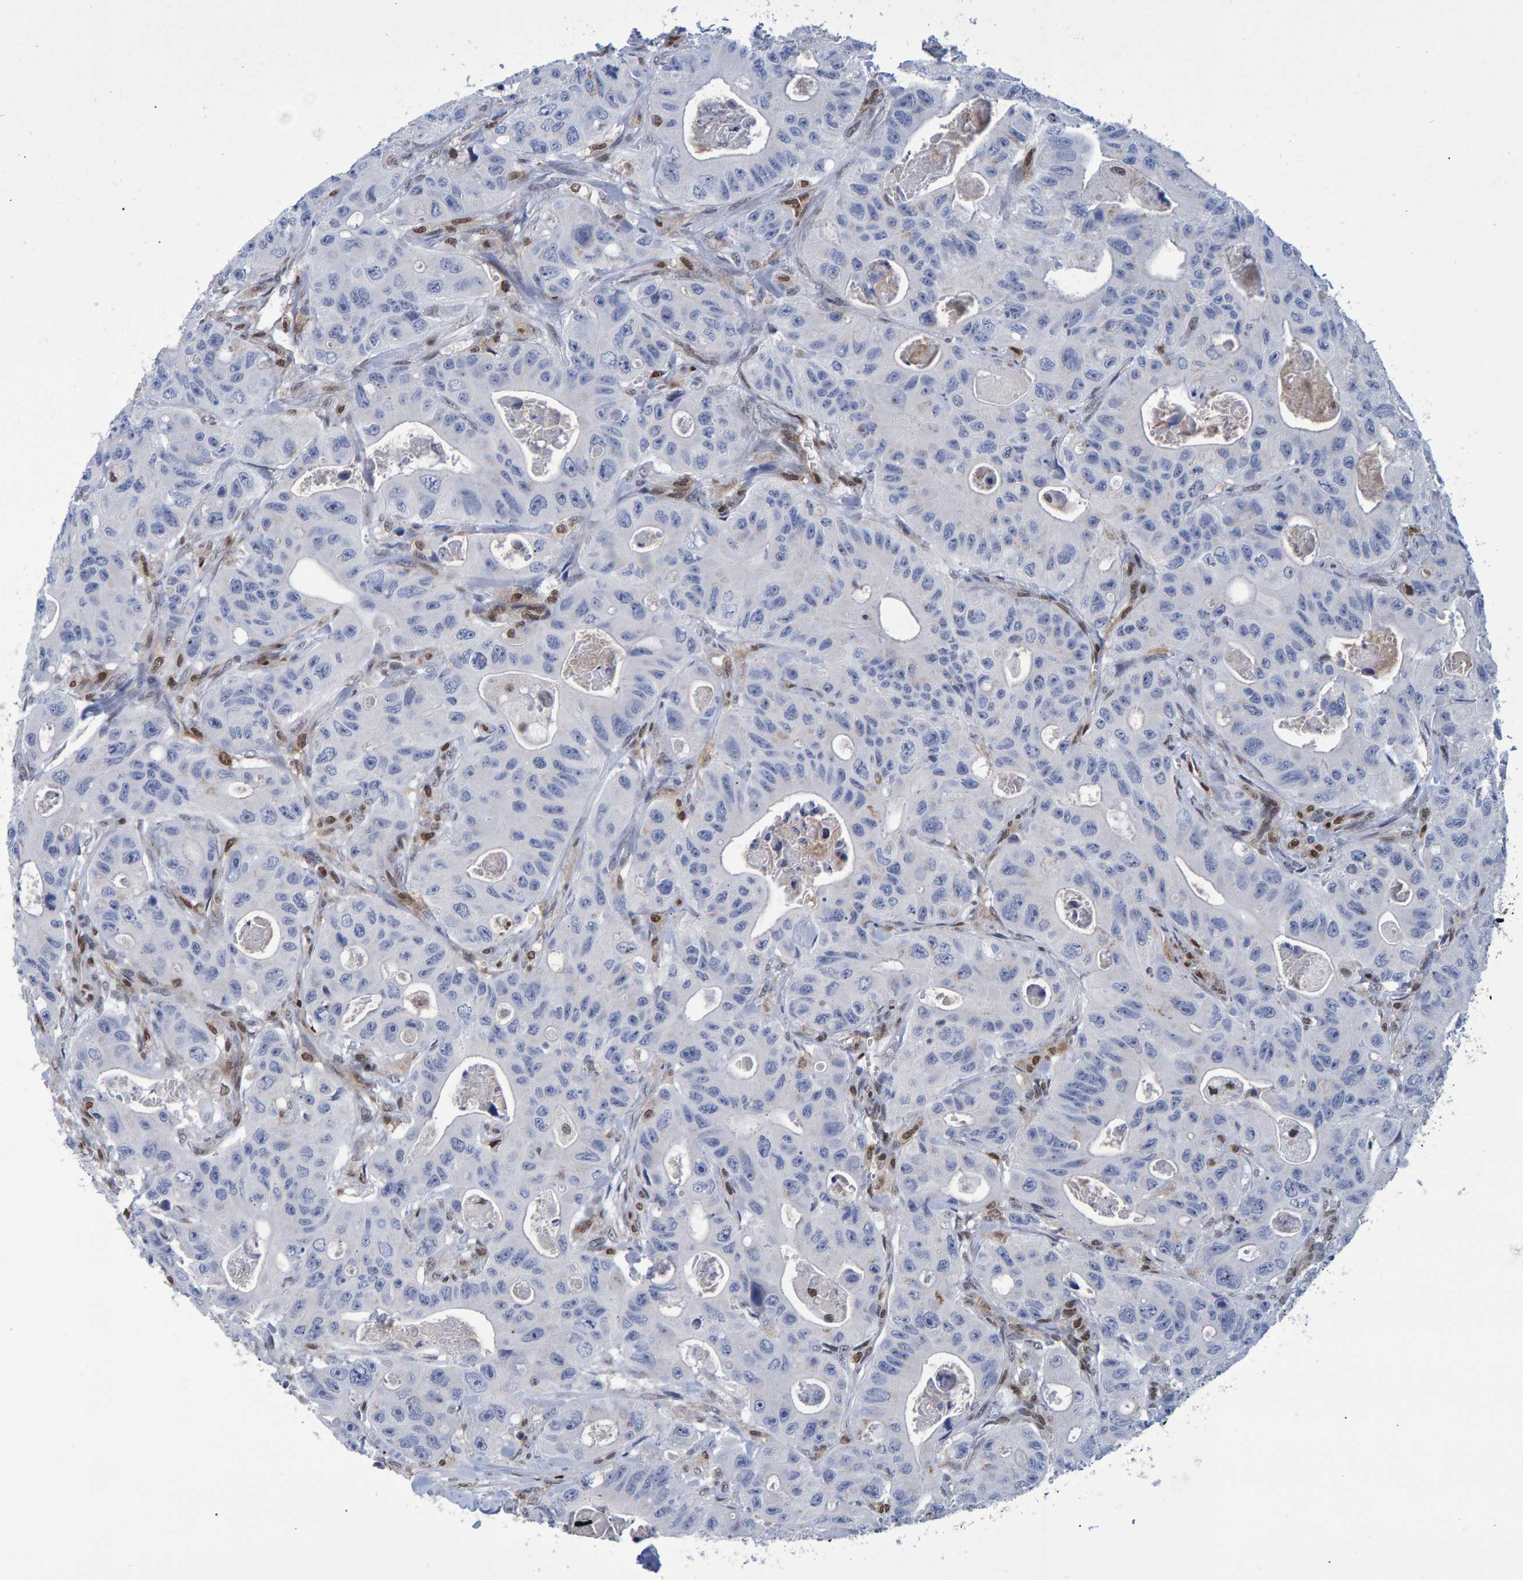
{"staining": {"intensity": "negative", "quantity": "none", "location": "none"}, "tissue": "colorectal cancer", "cell_type": "Tumor cells", "image_type": "cancer", "snomed": [{"axis": "morphology", "description": "Adenocarcinoma, NOS"}, {"axis": "topography", "description": "Colon"}], "caption": "A high-resolution micrograph shows IHC staining of colorectal cancer (adenocarcinoma), which demonstrates no significant positivity in tumor cells.", "gene": "QKI", "patient": {"sex": "female", "age": 46}}